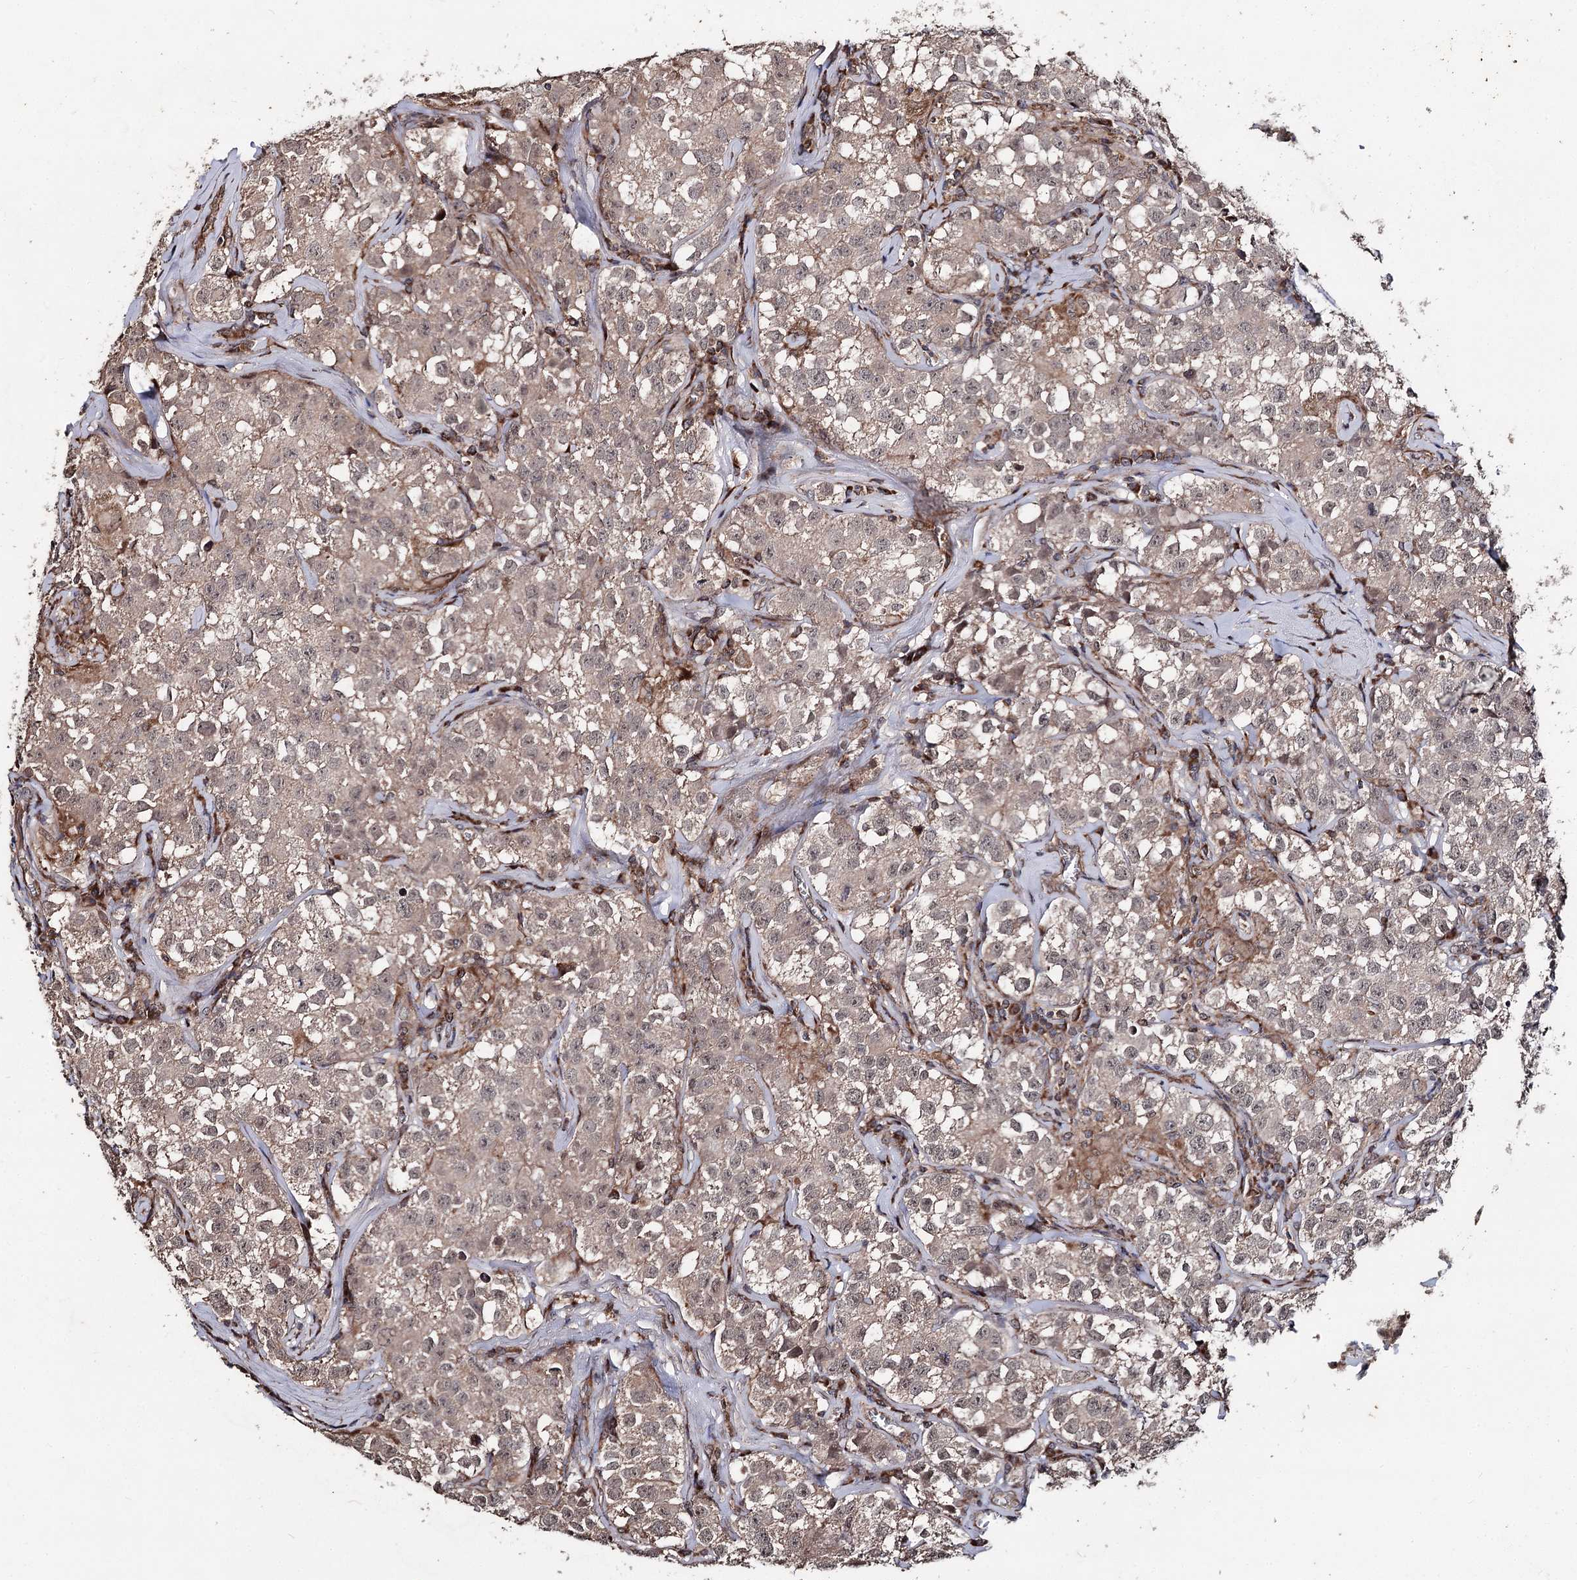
{"staining": {"intensity": "weak", "quantity": ">75%", "location": "cytoplasmic/membranous"}, "tissue": "testis cancer", "cell_type": "Tumor cells", "image_type": "cancer", "snomed": [{"axis": "morphology", "description": "Seminoma, NOS"}, {"axis": "morphology", "description": "Carcinoma, Embryonal, NOS"}, {"axis": "topography", "description": "Testis"}], "caption": "Tumor cells reveal low levels of weak cytoplasmic/membranous staining in about >75% of cells in human testis cancer (seminoma). (Brightfield microscopy of DAB IHC at high magnification).", "gene": "MINDY3", "patient": {"sex": "male", "age": 43}}